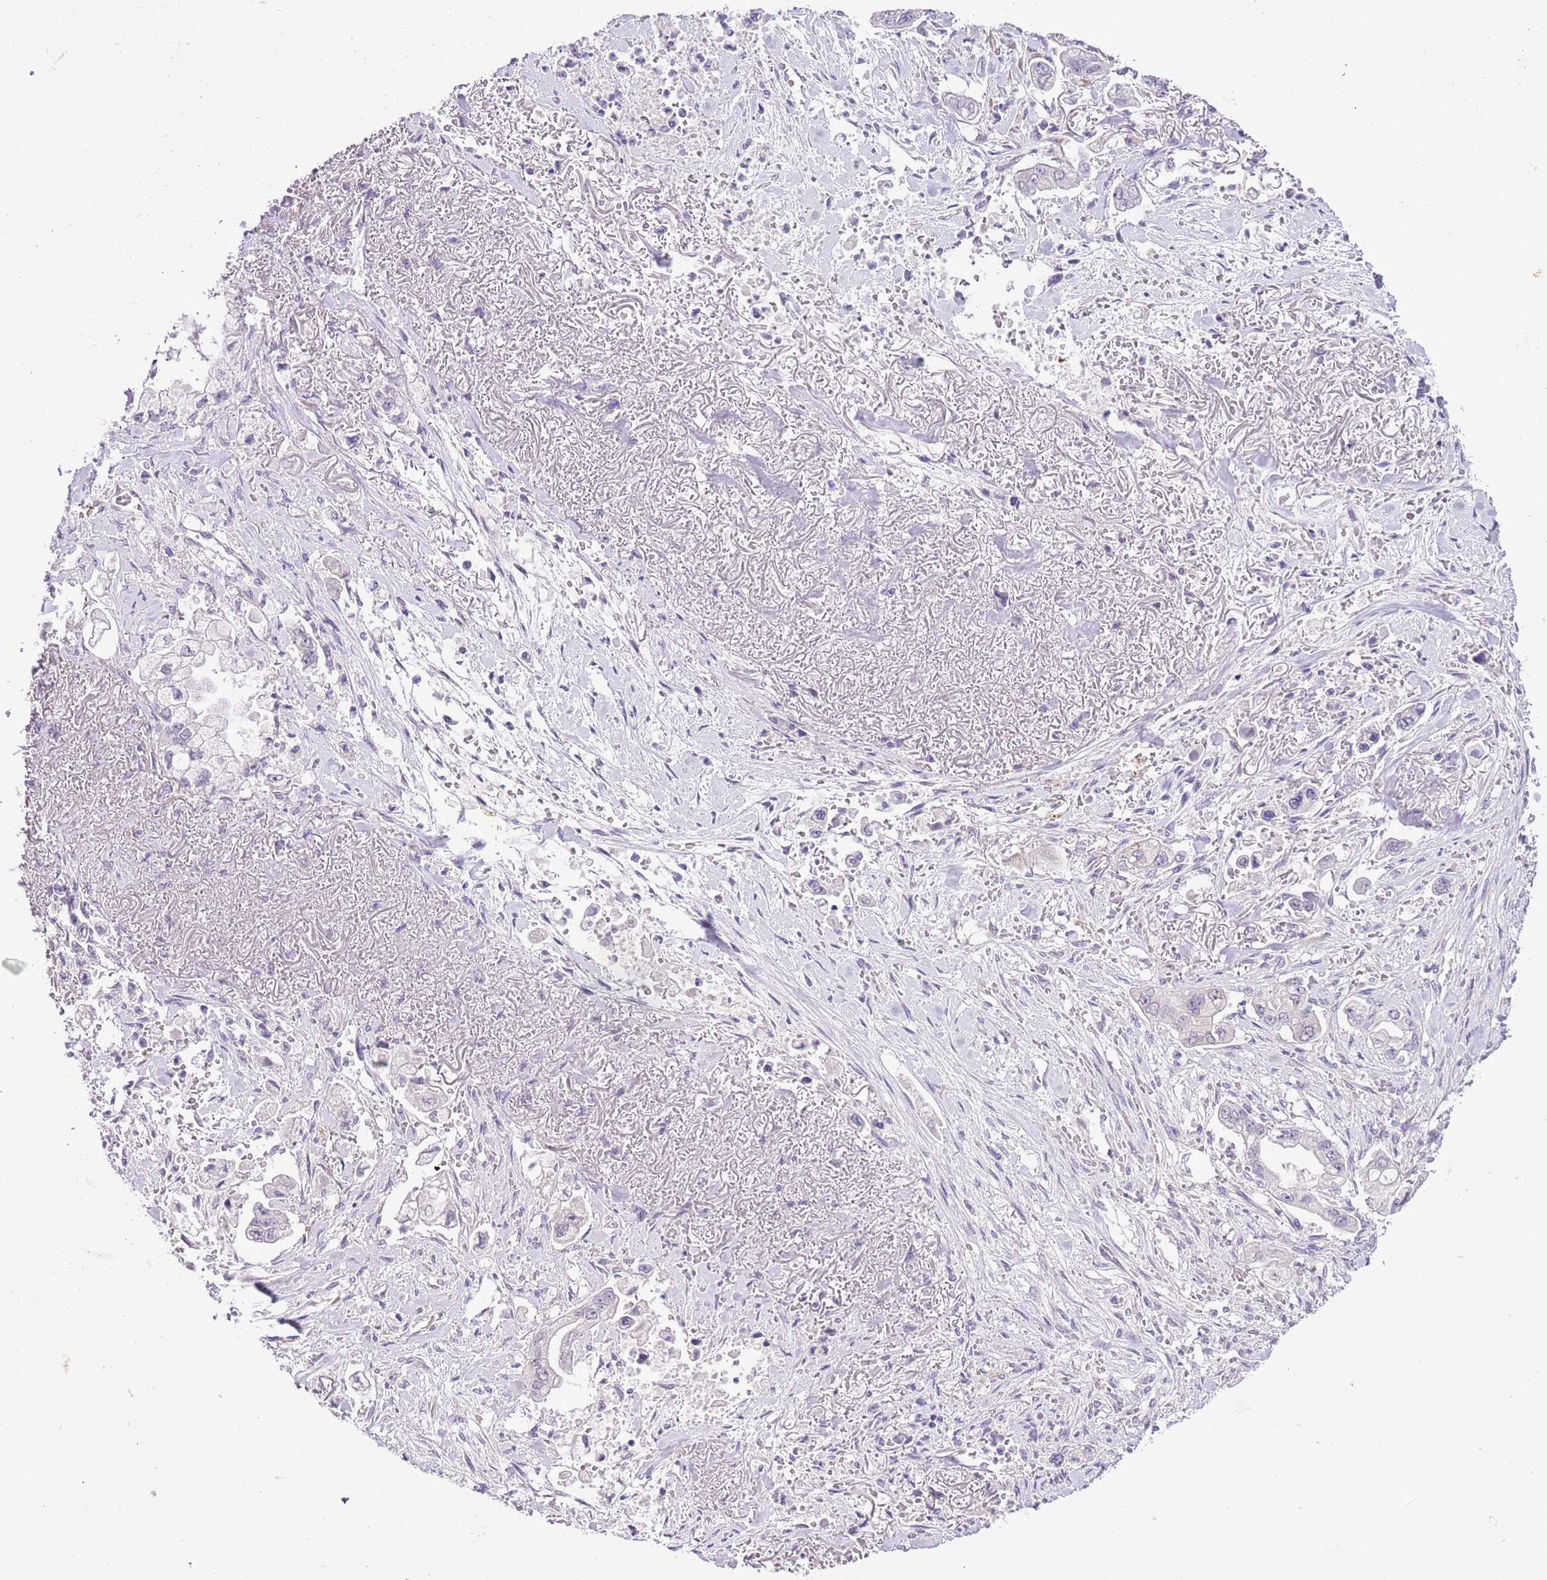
{"staining": {"intensity": "negative", "quantity": "none", "location": "none"}, "tissue": "stomach cancer", "cell_type": "Tumor cells", "image_type": "cancer", "snomed": [{"axis": "morphology", "description": "Adenocarcinoma, NOS"}, {"axis": "topography", "description": "Stomach"}], "caption": "Tumor cells show no significant positivity in adenocarcinoma (stomach).", "gene": "MIDN", "patient": {"sex": "male", "age": 62}}